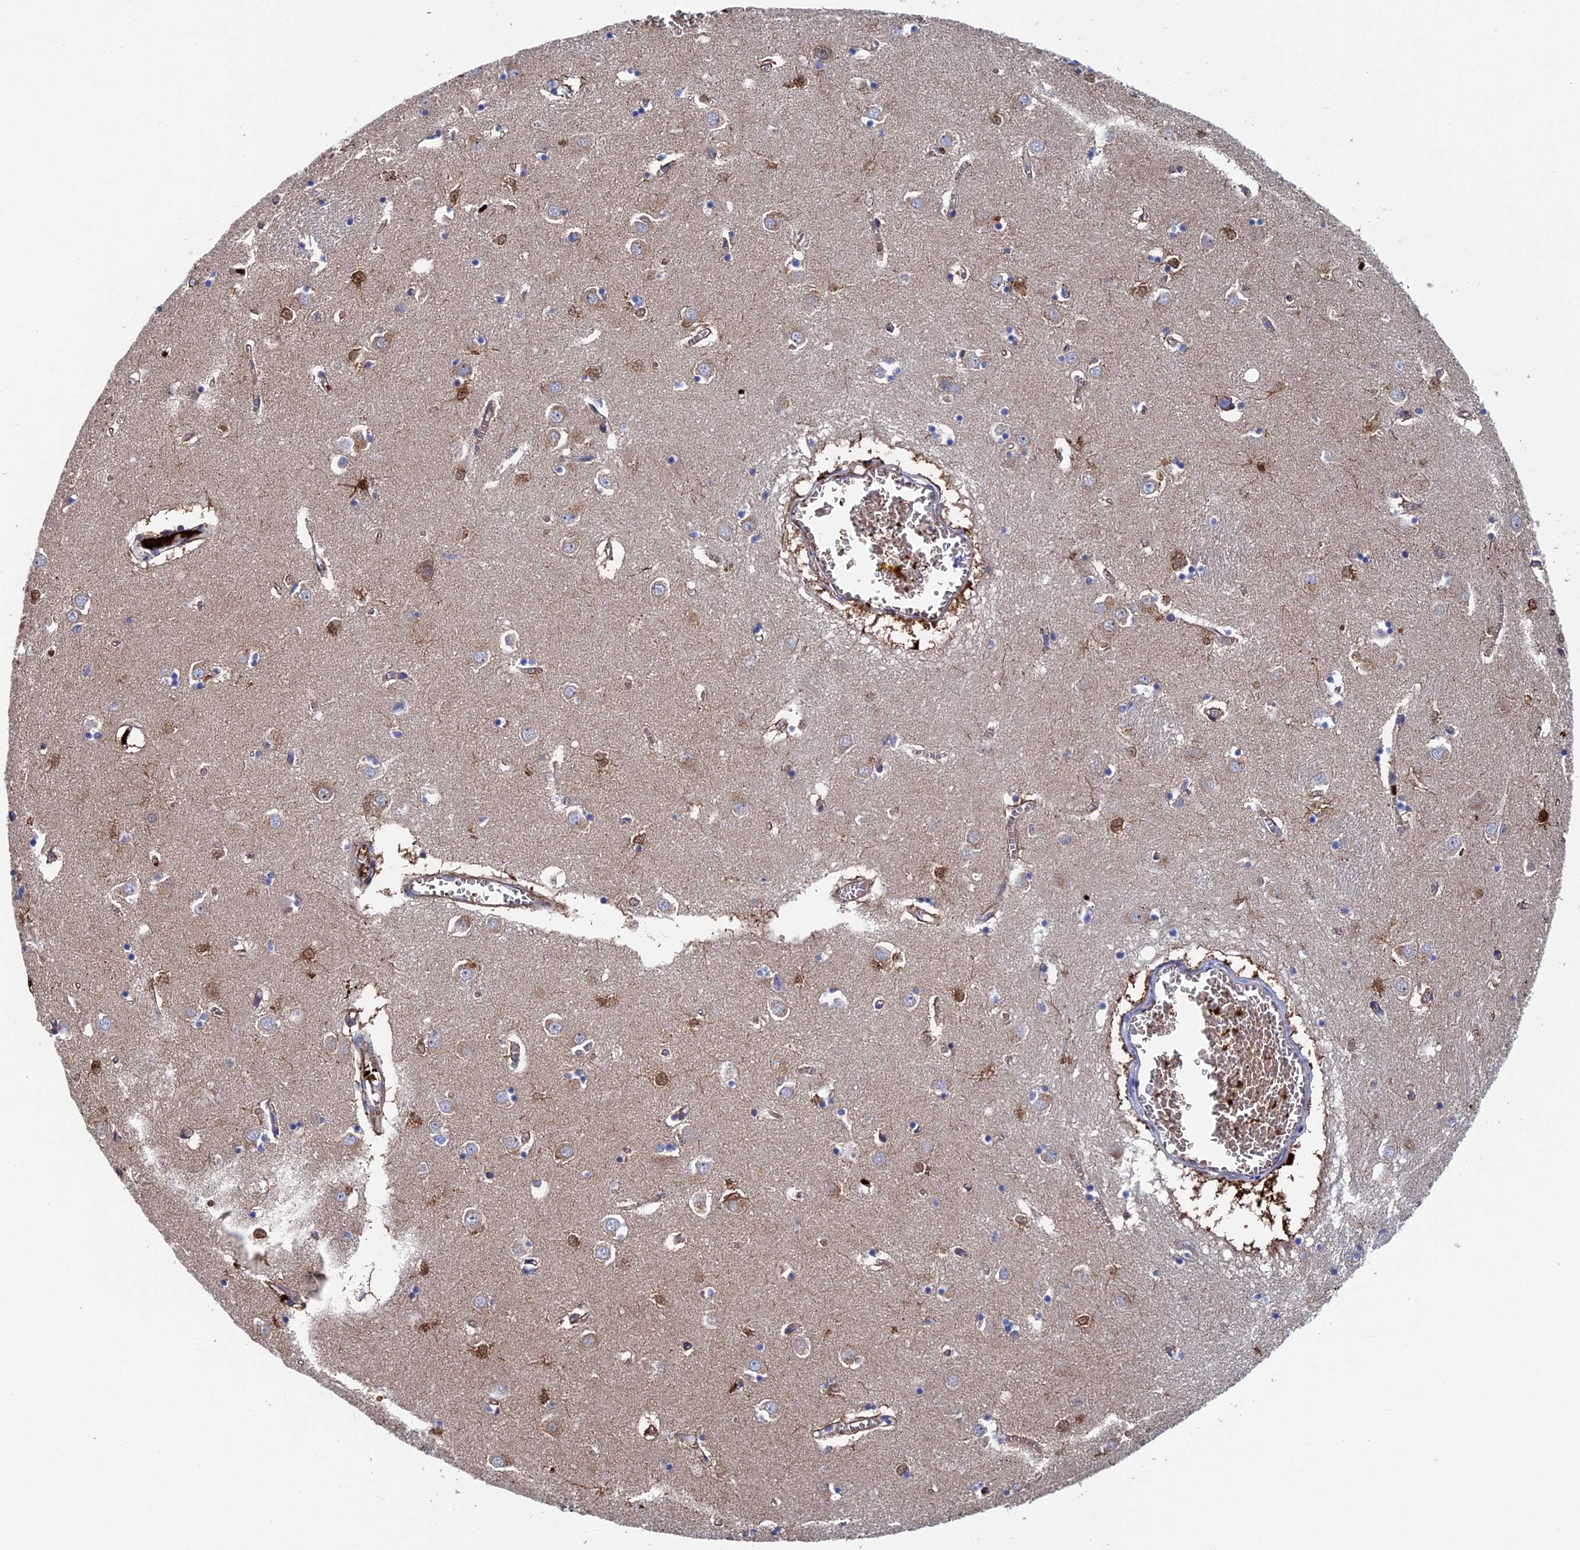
{"staining": {"intensity": "moderate", "quantity": "<25%", "location": "cytoplasmic/membranous"}, "tissue": "caudate", "cell_type": "Glial cells", "image_type": "normal", "snomed": [{"axis": "morphology", "description": "Normal tissue, NOS"}, {"axis": "topography", "description": "Lateral ventricle wall"}], "caption": "A high-resolution micrograph shows immunohistochemistry staining of unremarkable caudate, which displays moderate cytoplasmic/membranous expression in approximately <25% of glial cells. (Brightfield microscopy of DAB IHC at high magnification).", "gene": "EXOSC9", "patient": {"sex": "male", "age": 70}}